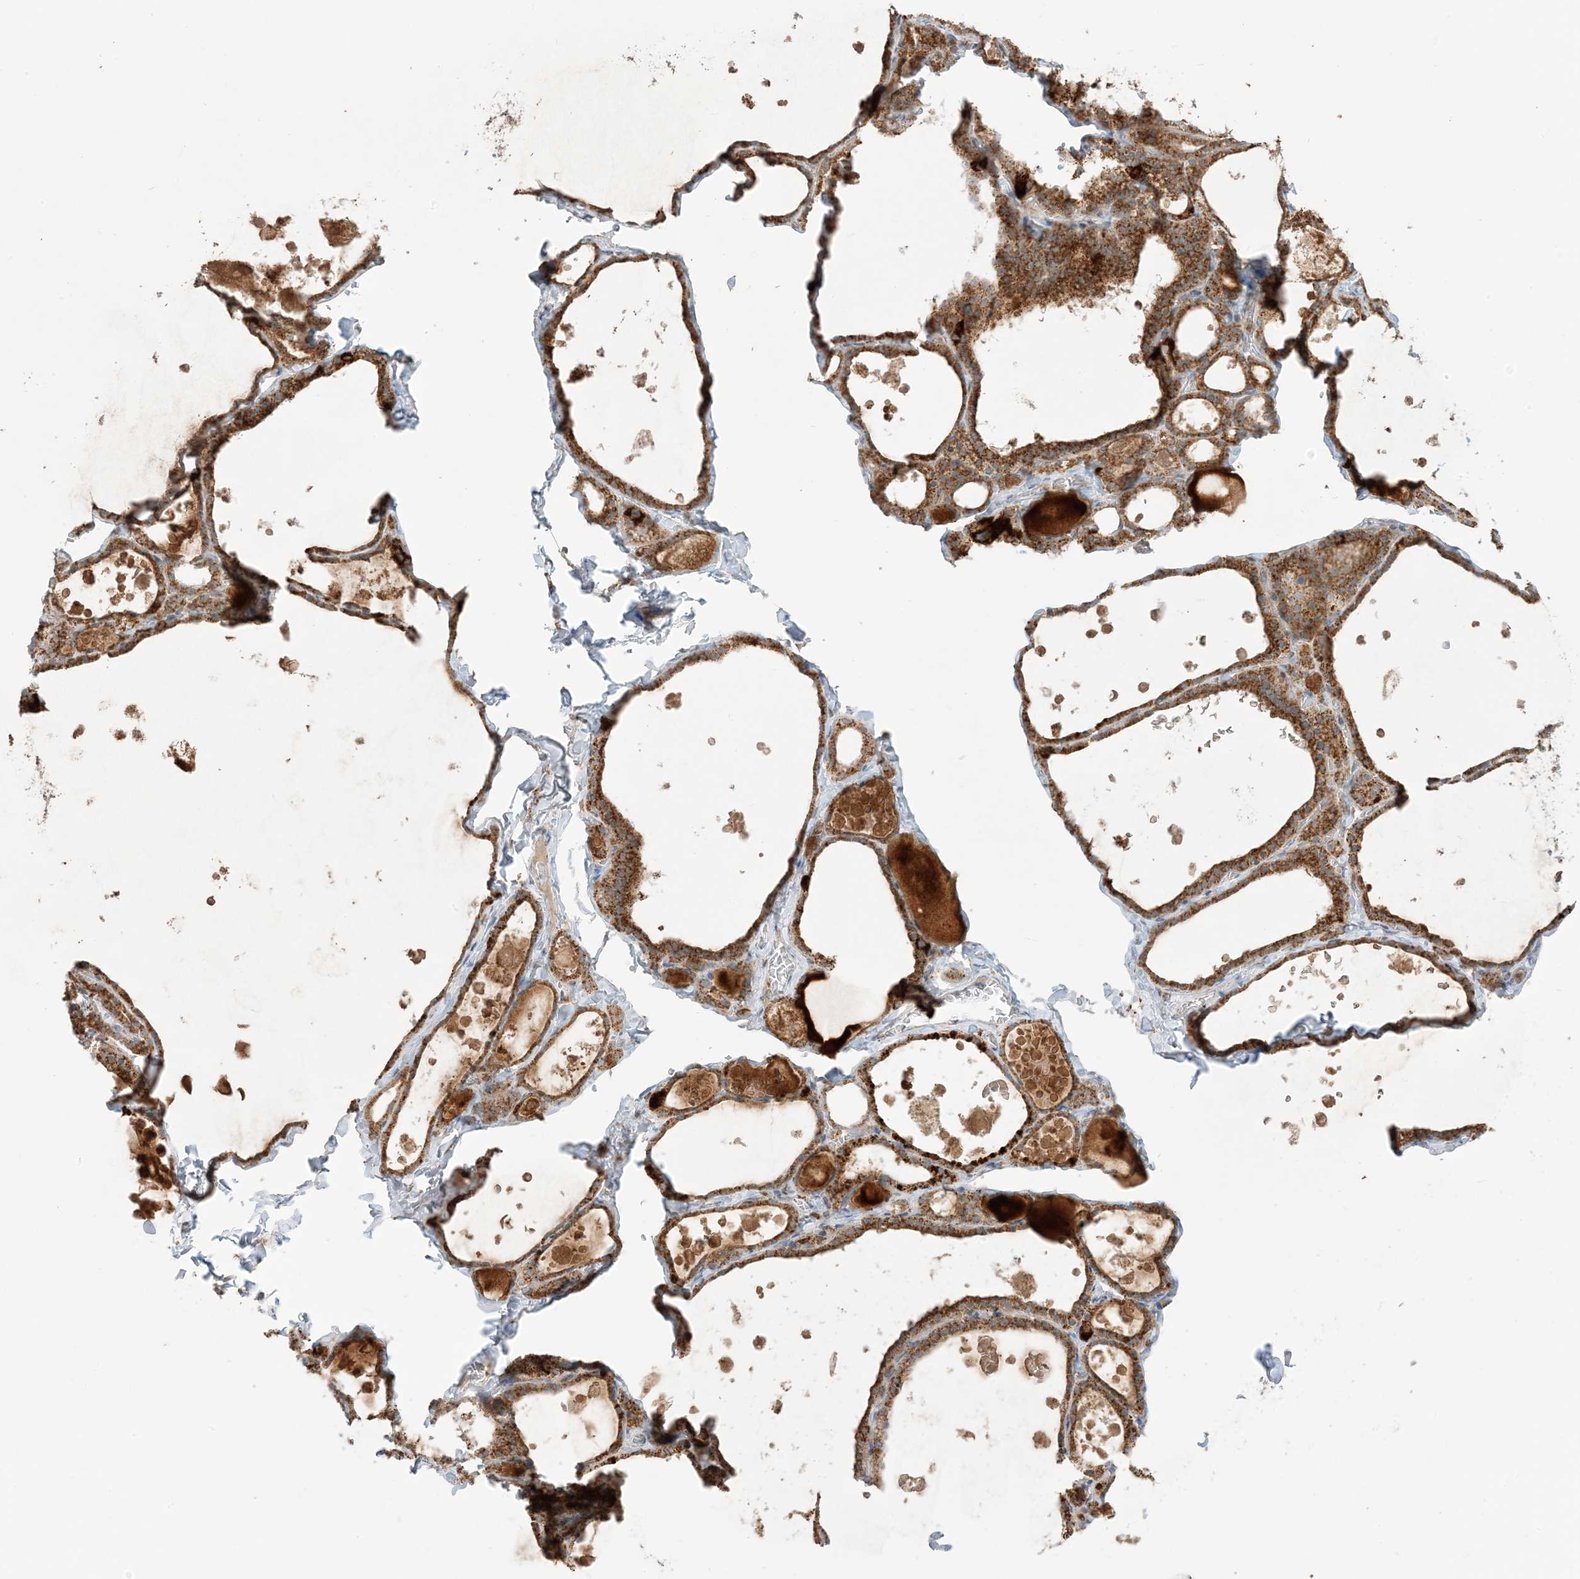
{"staining": {"intensity": "strong", "quantity": ">75%", "location": "cytoplasmic/membranous"}, "tissue": "thyroid gland", "cell_type": "Glandular cells", "image_type": "normal", "snomed": [{"axis": "morphology", "description": "Normal tissue, NOS"}, {"axis": "topography", "description": "Thyroid gland"}], "caption": "High-power microscopy captured an IHC image of normal thyroid gland, revealing strong cytoplasmic/membranous positivity in approximately >75% of glandular cells. The staining was performed using DAB (3,3'-diaminobenzidine) to visualize the protein expression in brown, while the nuclei were stained in blue with hematoxylin (Magnification: 20x).", "gene": "N4BP3", "patient": {"sex": "male", "age": 56}}